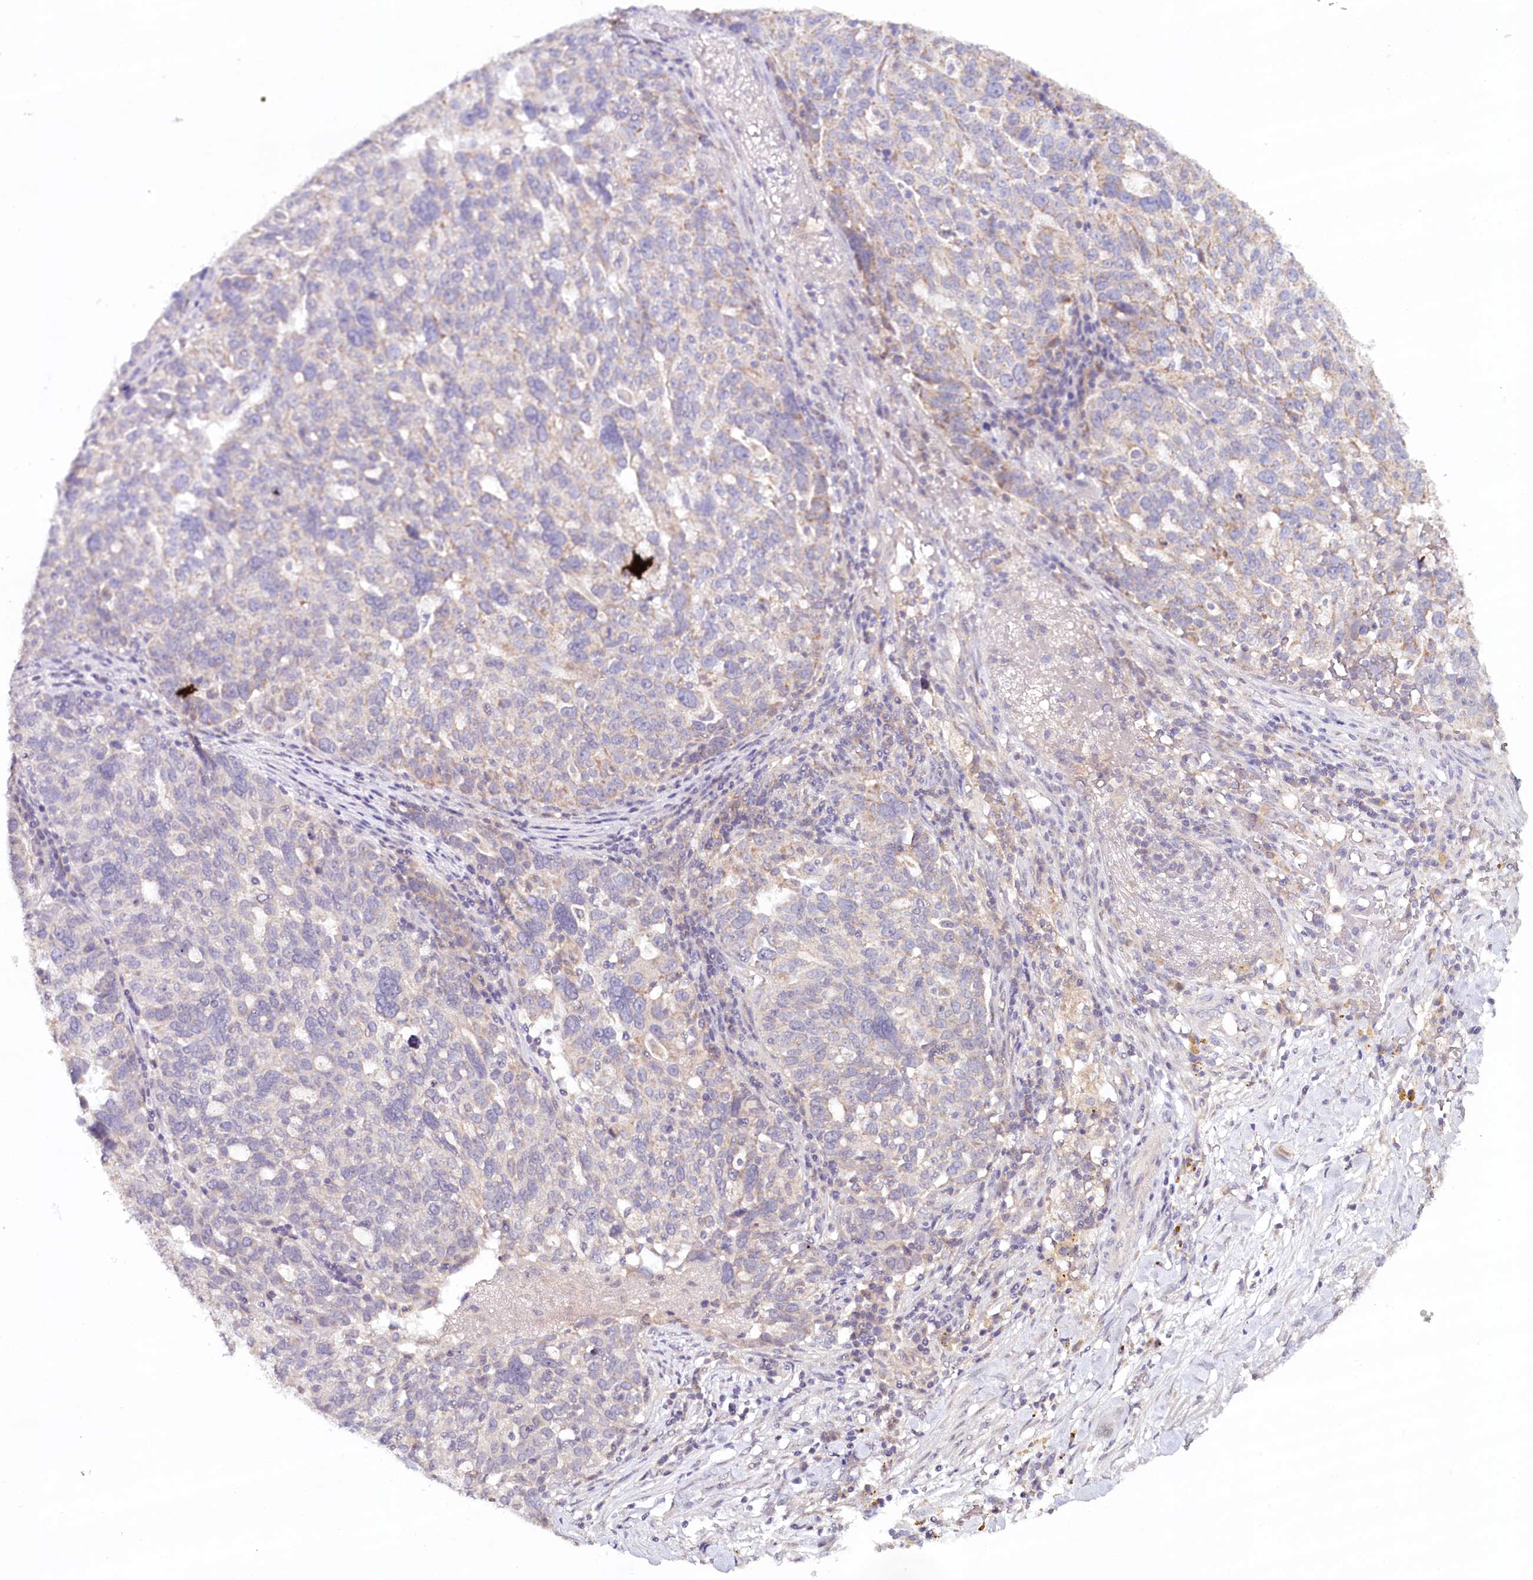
{"staining": {"intensity": "weak", "quantity": "<25%", "location": "cytoplasmic/membranous"}, "tissue": "ovarian cancer", "cell_type": "Tumor cells", "image_type": "cancer", "snomed": [{"axis": "morphology", "description": "Cystadenocarcinoma, serous, NOS"}, {"axis": "topography", "description": "Ovary"}], "caption": "A photomicrograph of human serous cystadenocarcinoma (ovarian) is negative for staining in tumor cells.", "gene": "MMP25", "patient": {"sex": "female", "age": 59}}